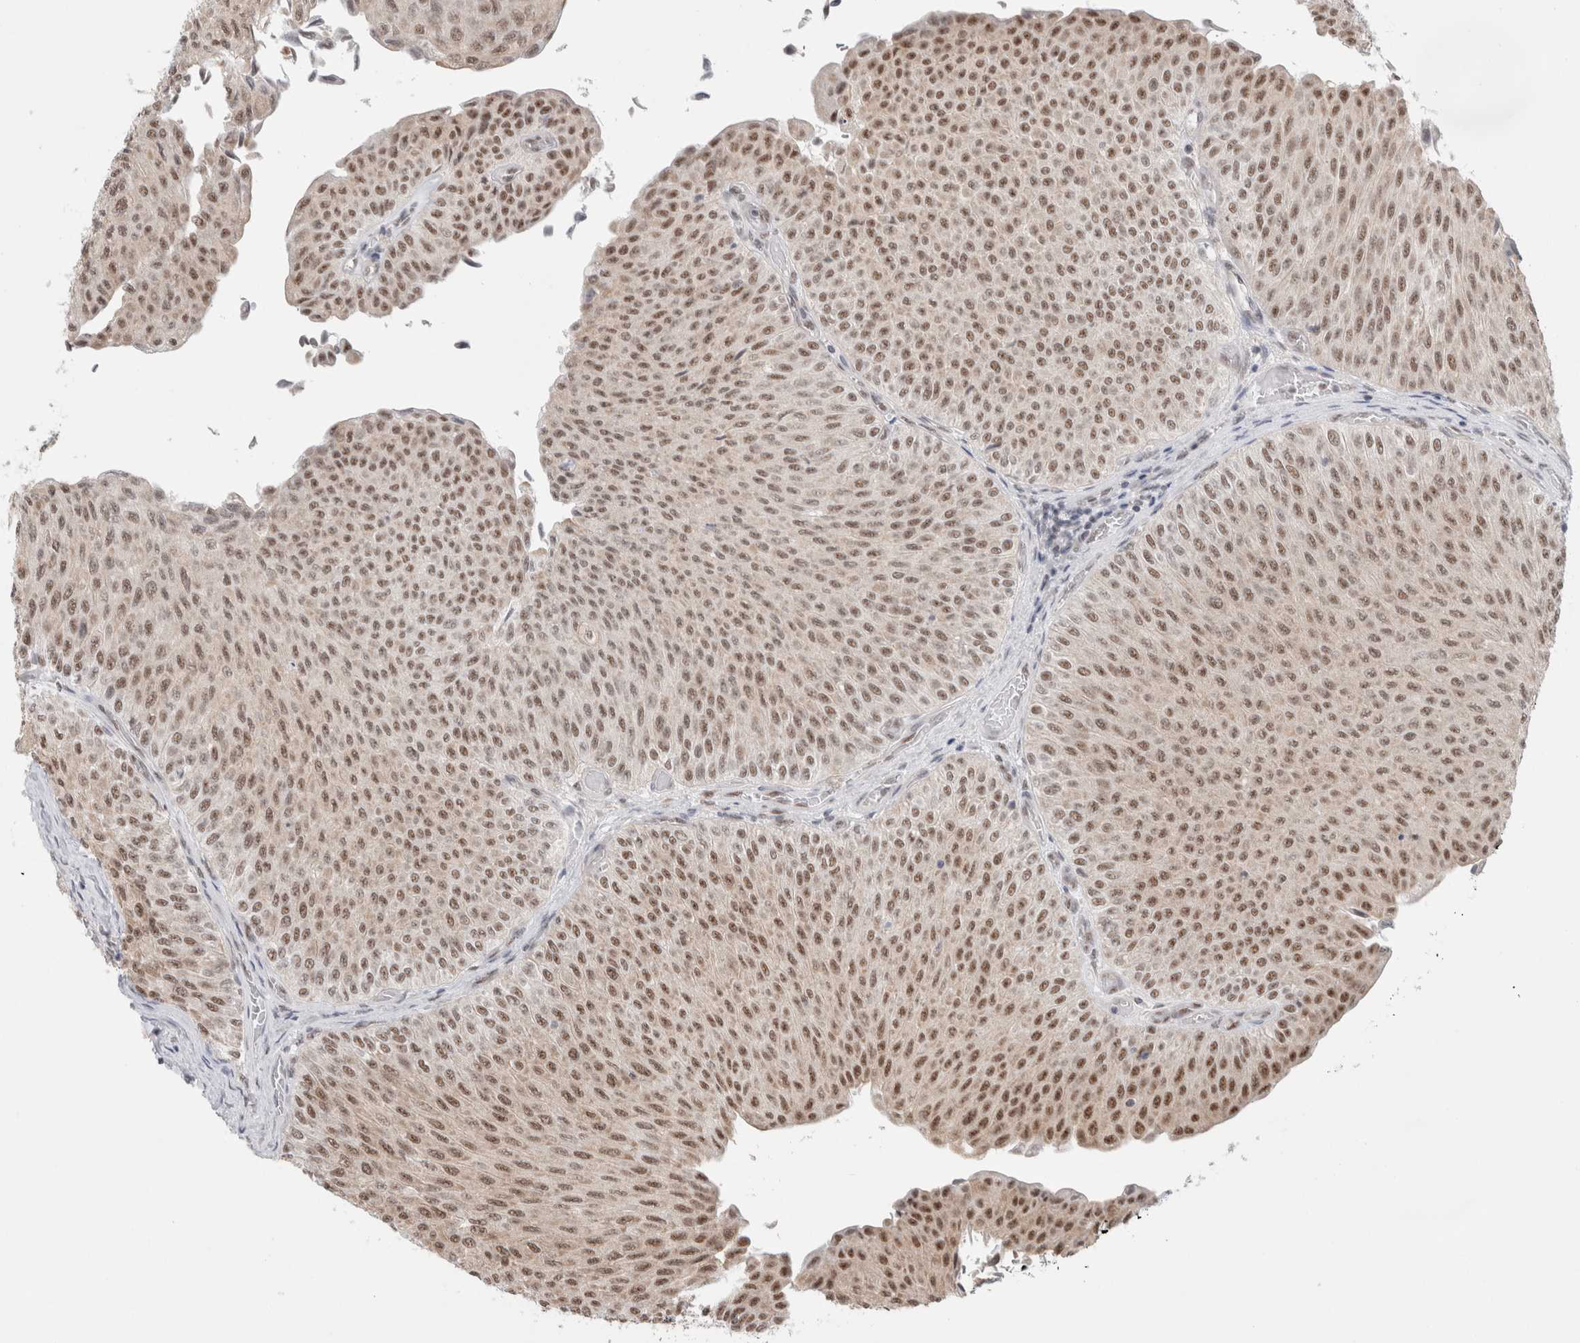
{"staining": {"intensity": "moderate", "quantity": ">75%", "location": "nuclear"}, "tissue": "urothelial cancer", "cell_type": "Tumor cells", "image_type": "cancer", "snomed": [{"axis": "morphology", "description": "Urothelial carcinoma, Low grade"}, {"axis": "topography", "description": "Urinary bladder"}], "caption": "Urothelial cancer tissue exhibits moderate nuclear expression in approximately >75% of tumor cells, visualized by immunohistochemistry. The protein is stained brown, and the nuclei are stained in blue (DAB IHC with brightfield microscopy, high magnification).", "gene": "TRMT12", "patient": {"sex": "male", "age": 78}}